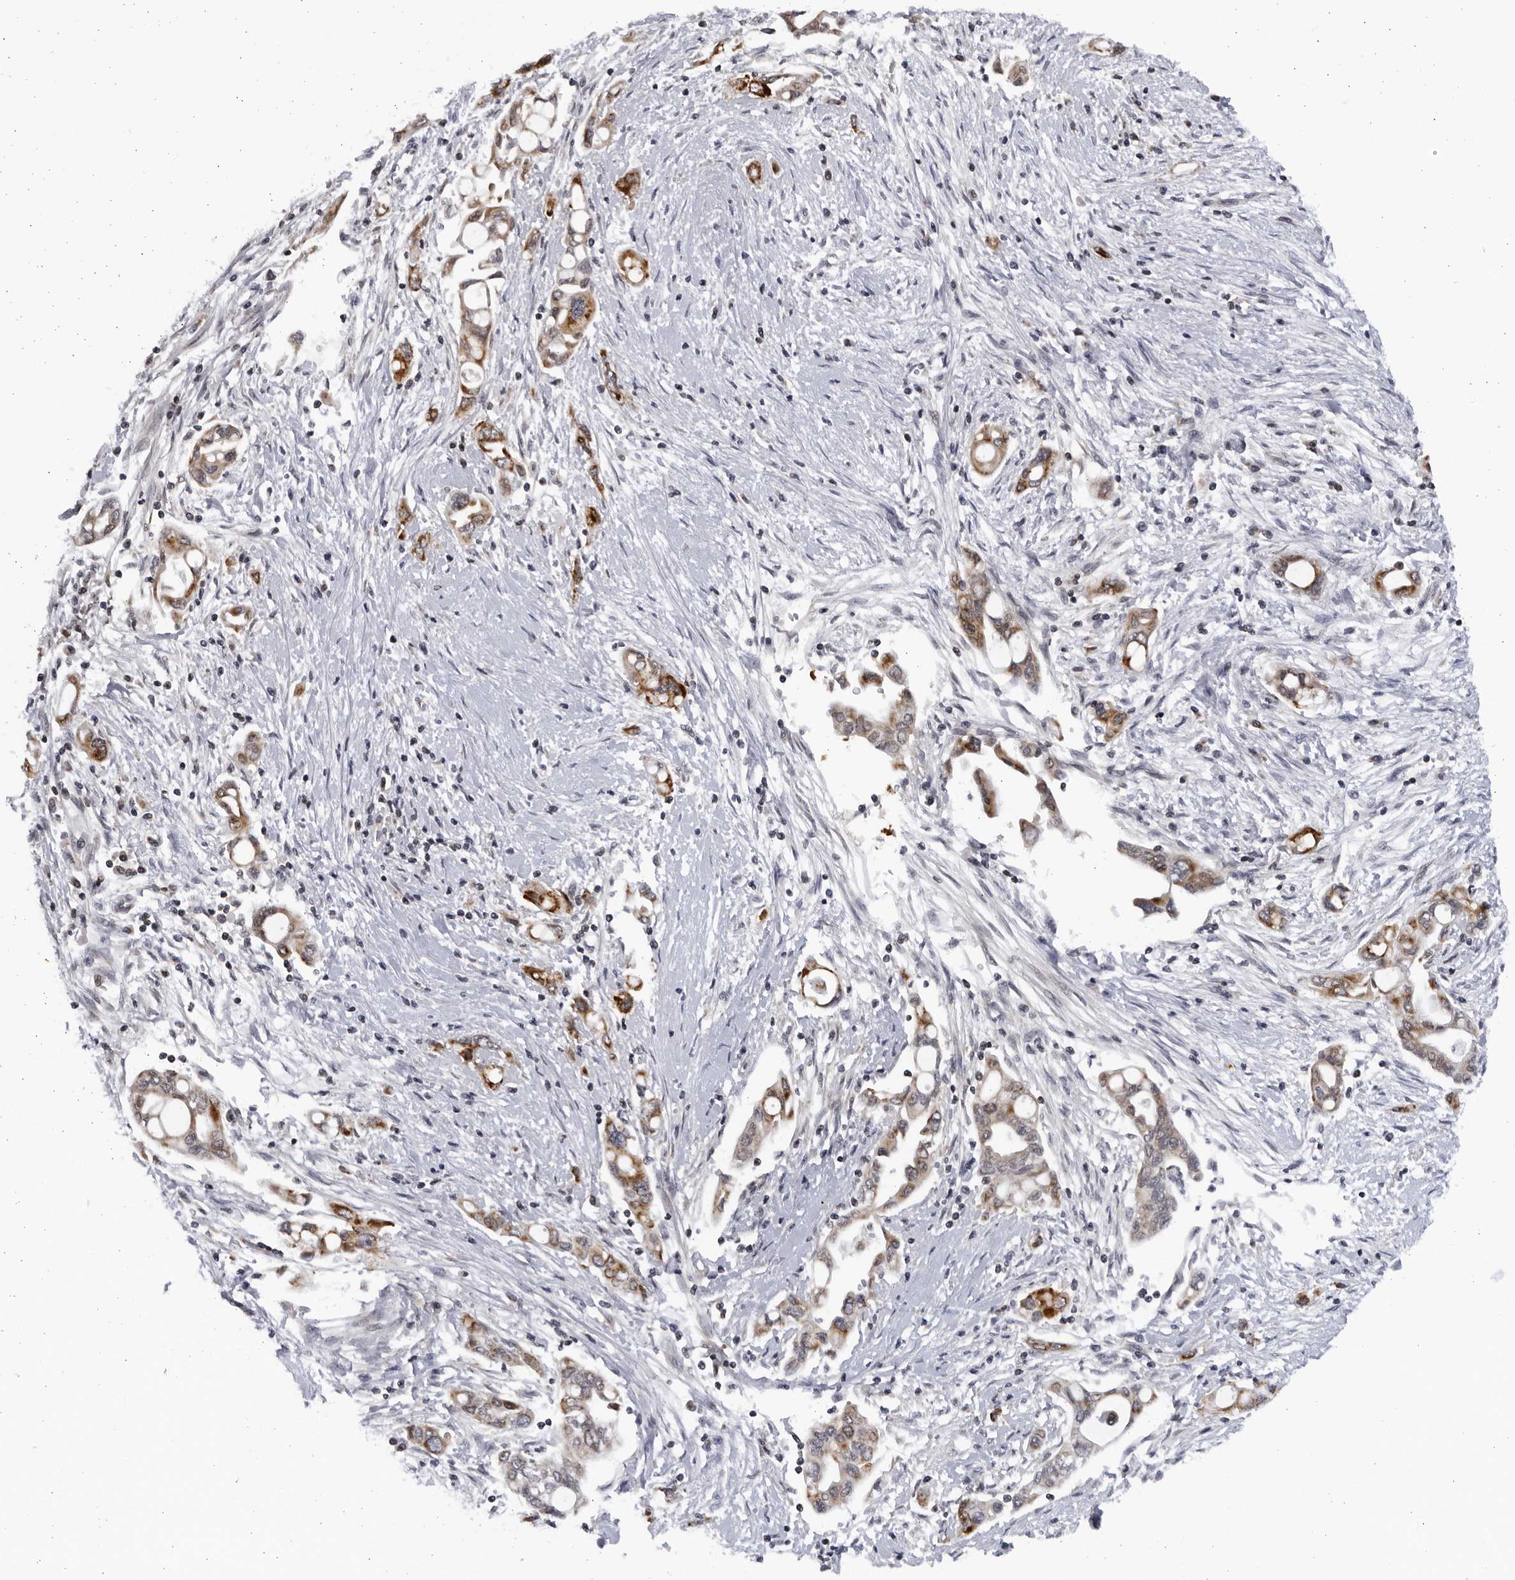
{"staining": {"intensity": "moderate", "quantity": ">75%", "location": "cytoplasmic/membranous"}, "tissue": "pancreatic cancer", "cell_type": "Tumor cells", "image_type": "cancer", "snomed": [{"axis": "morphology", "description": "Adenocarcinoma, NOS"}, {"axis": "topography", "description": "Pancreas"}], "caption": "This image exhibits immunohistochemistry (IHC) staining of human pancreatic adenocarcinoma, with medium moderate cytoplasmic/membranous positivity in approximately >75% of tumor cells.", "gene": "SLC25A22", "patient": {"sex": "female", "age": 57}}